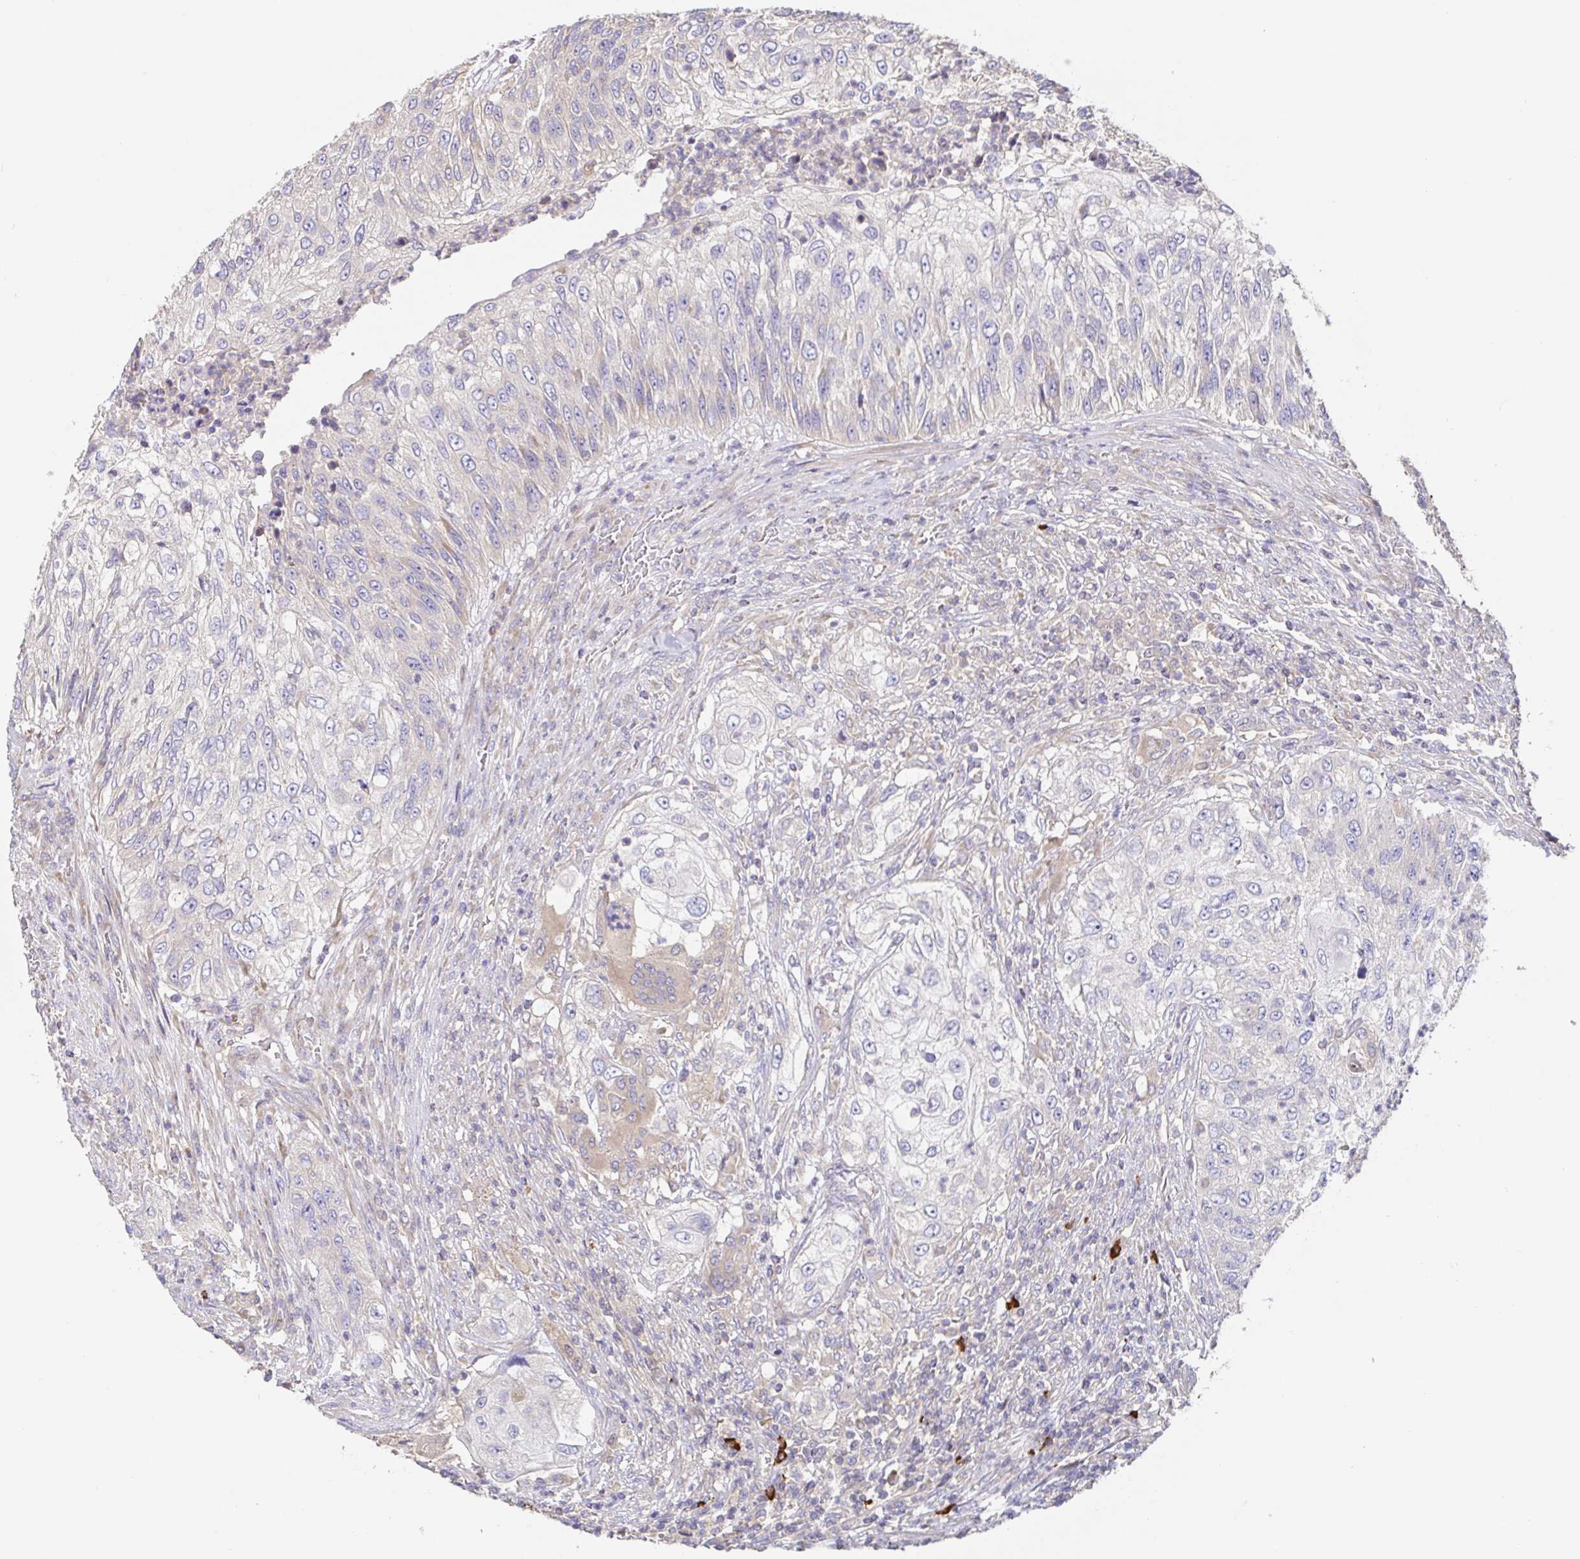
{"staining": {"intensity": "negative", "quantity": "none", "location": "none"}, "tissue": "urothelial cancer", "cell_type": "Tumor cells", "image_type": "cancer", "snomed": [{"axis": "morphology", "description": "Urothelial carcinoma, High grade"}, {"axis": "topography", "description": "Urinary bladder"}], "caption": "Immunohistochemistry photomicrograph of neoplastic tissue: human urothelial carcinoma (high-grade) stained with DAB demonstrates no significant protein positivity in tumor cells.", "gene": "HAGH", "patient": {"sex": "female", "age": 60}}